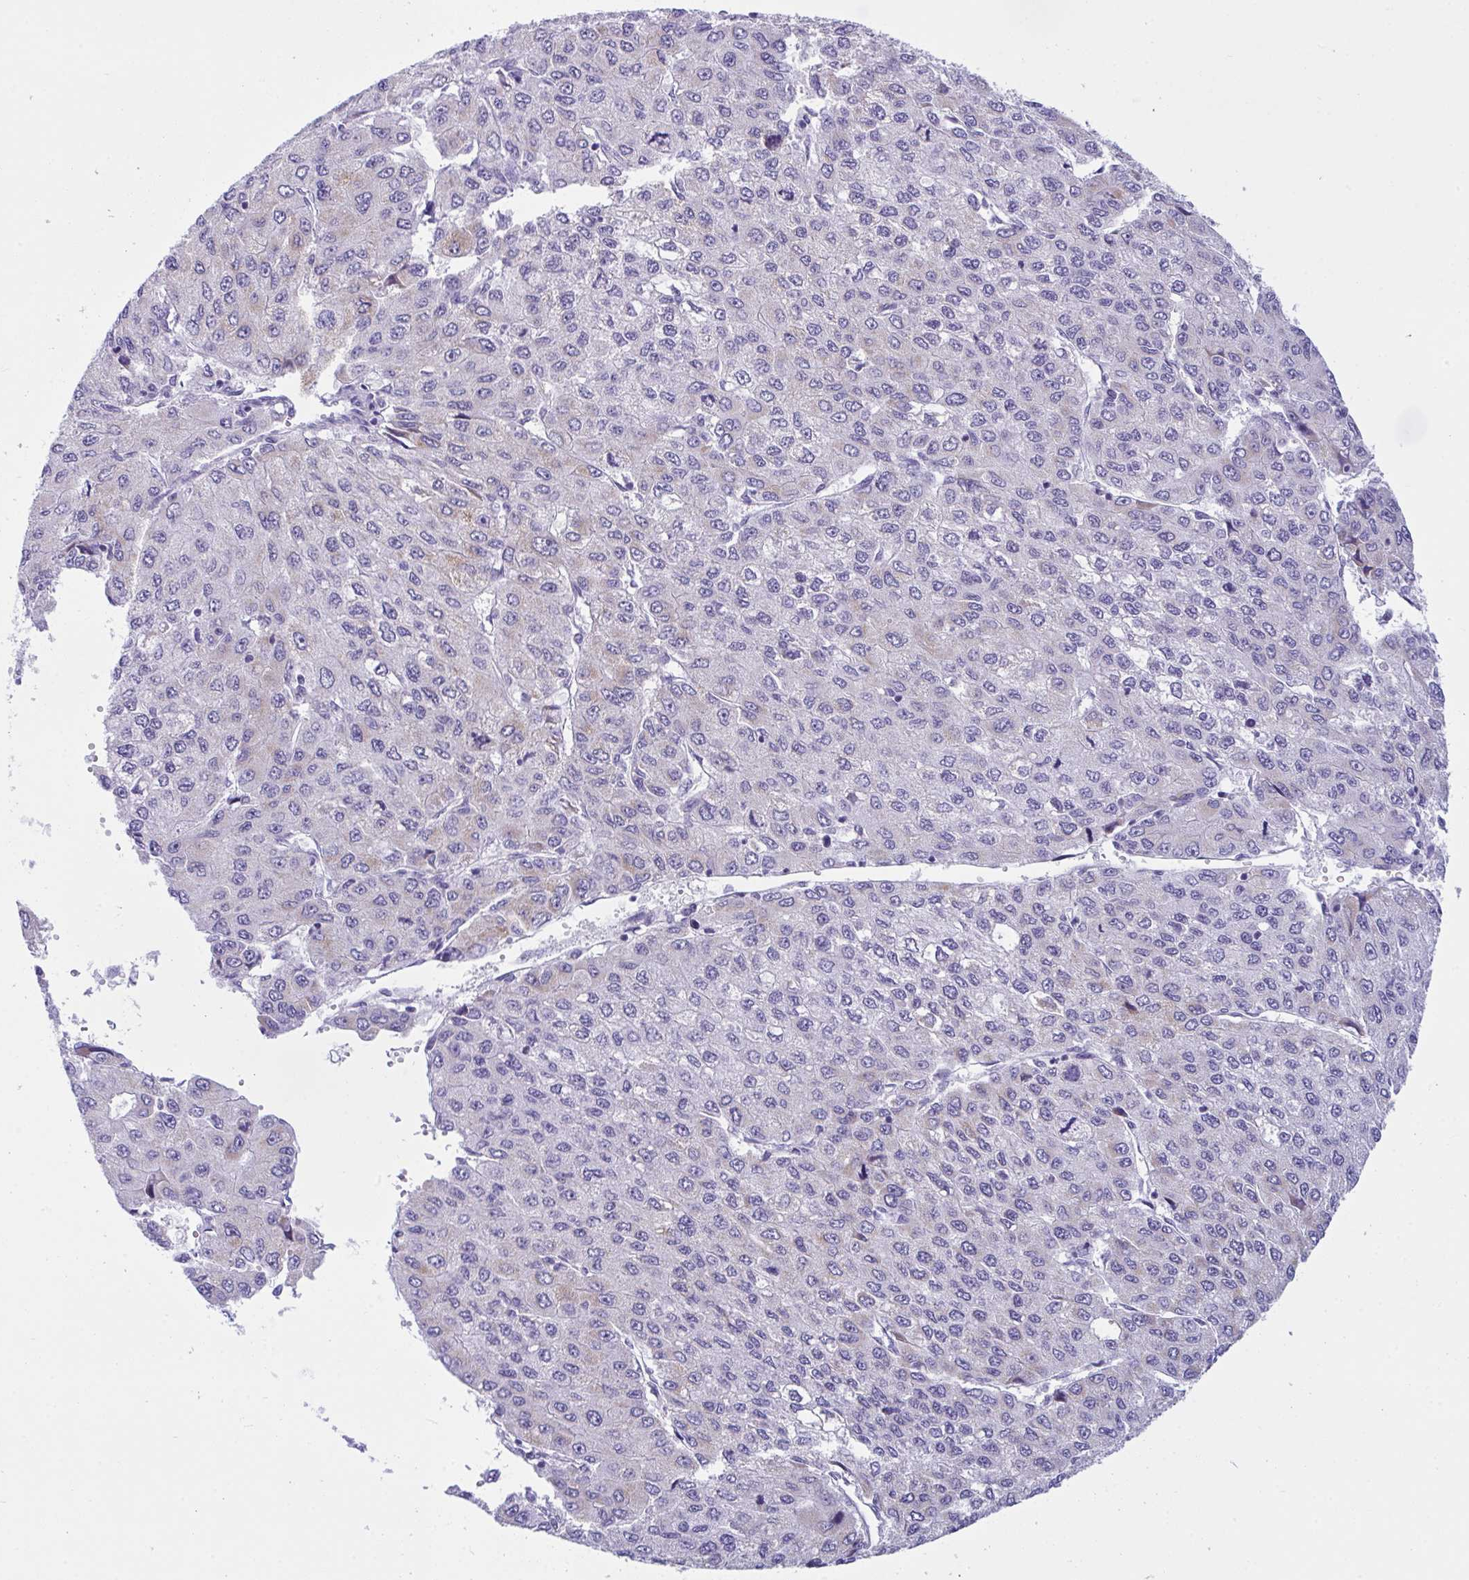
{"staining": {"intensity": "weak", "quantity": "<25%", "location": "cytoplasmic/membranous"}, "tissue": "liver cancer", "cell_type": "Tumor cells", "image_type": "cancer", "snomed": [{"axis": "morphology", "description": "Carcinoma, Hepatocellular, NOS"}, {"axis": "topography", "description": "Liver"}], "caption": "DAB (3,3'-diaminobenzidine) immunohistochemical staining of liver cancer demonstrates no significant expression in tumor cells. (DAB (3,3'-diaminobenzidine) immunohistochemistry, high magnification).", "gene": "BBS1", "patient": {"sex": "female", "age": 66}}